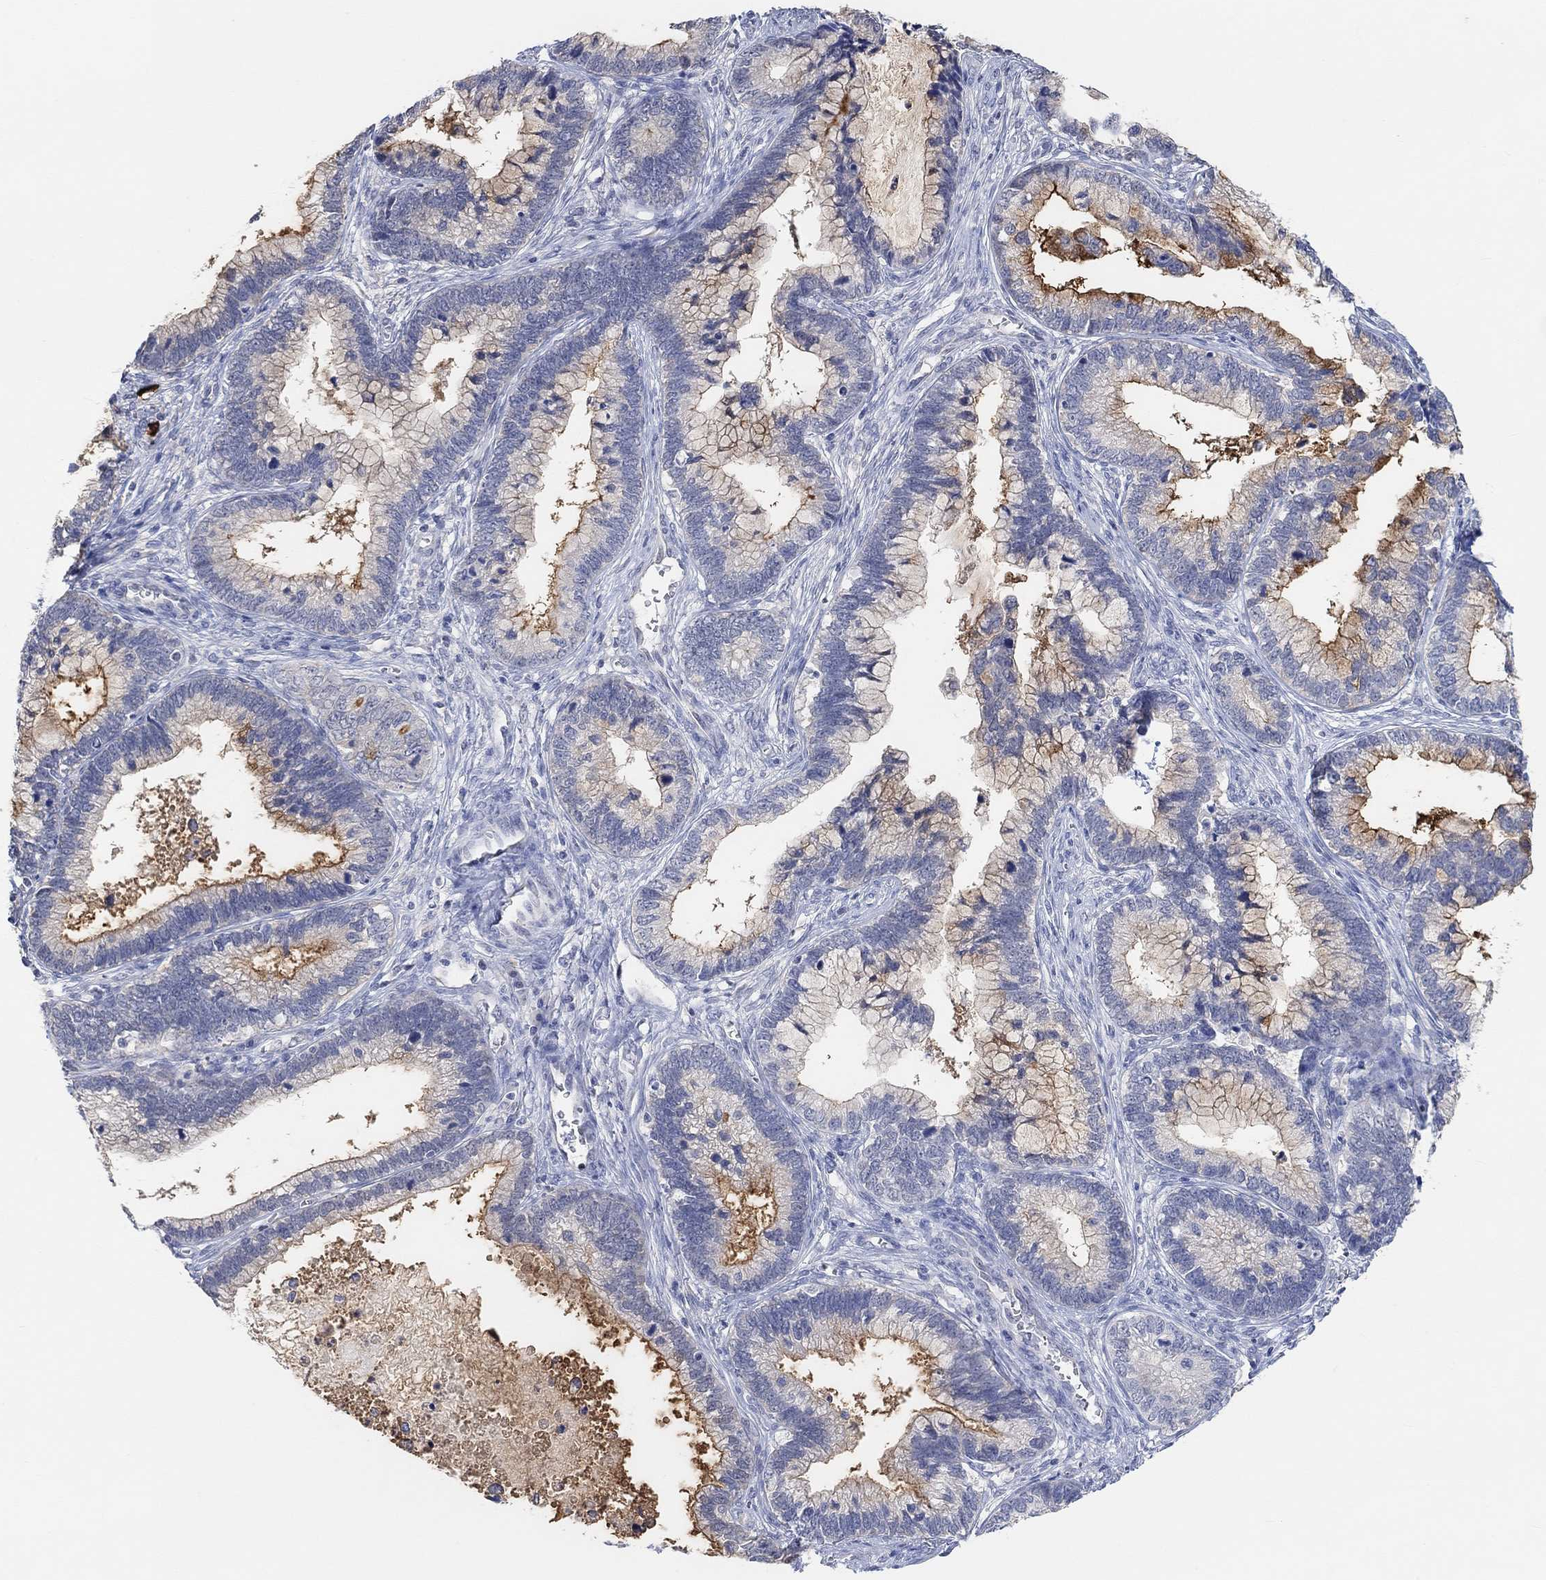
{"staining": {"intensity": "strong", "quantity": "<25%", "location": "cytoplasmic/membranous"}, "tissue": "cervical cancer", "cell_type": "Tumor cells", "image_type": "cancer", "snomed": [{"axis": "morphology", "description": "Adenocarcinoma, NOS"}, {"axis": "topography", "description": "Cervix"}], "caption": "IHC histopathology image of human cervical cancer (adenocarcinoma) stained for a protein (brown), which displays medium levels of strong cytoplasmic/membranous staining in about <25% of tumor cells.", "gene": "MUC1", "patient": {"sex": "female", "age": 44}}